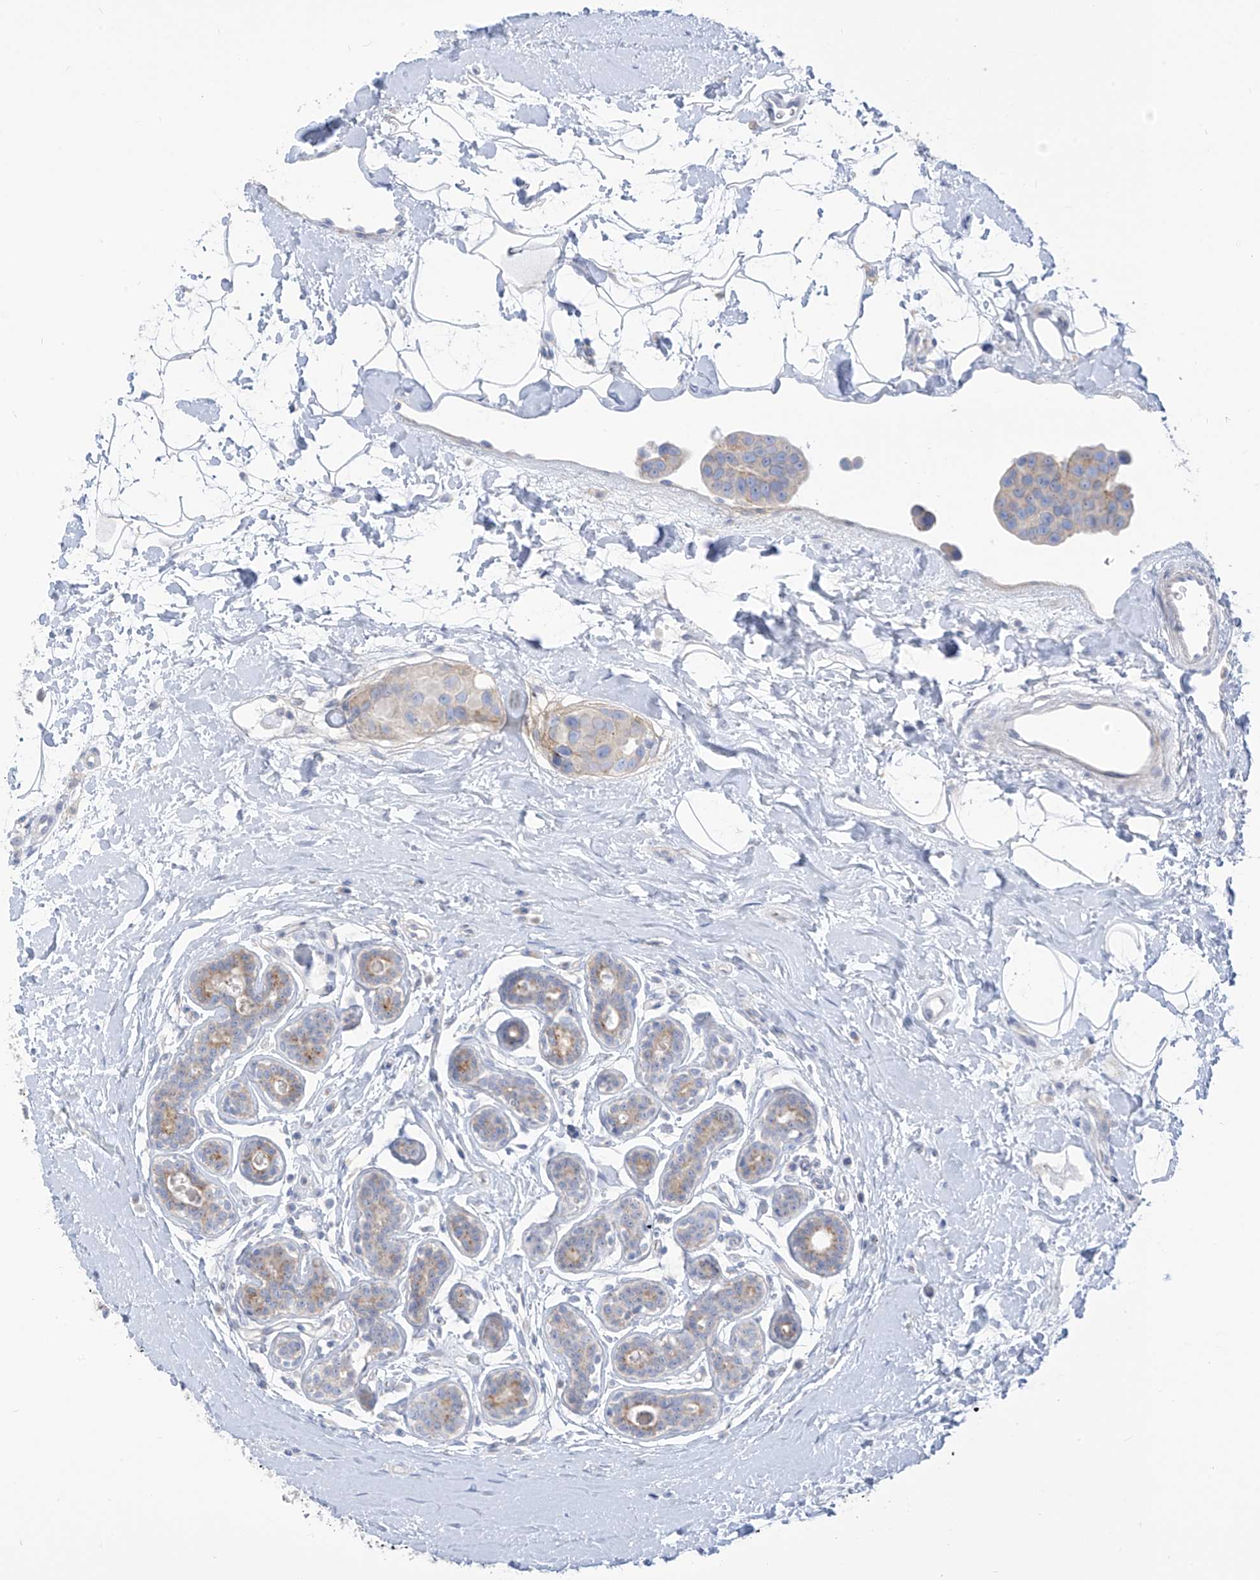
{"staining": {"intensity": "negative", "quantity": "none", "location": "none"}, "tissue": "breast cancer", "cell_type": "Tumor cells", "image_type": "cancer", "snomed": [{"axis": "morphology", "description": "Normal tissue, NOS"}, {"axis": "morphology", "description": "Duct carcinoma"}, {"axis": "topography", "description": "Breast"}], "caption": "An immunohistochemistry (IHC) micrograph of infiltrating ductal carcinoma (breast) is shown. There is no staining in tumor cells of infiltrating ductal carcinoma (breast).", "gene": "FABP2", "patient": {"sex": "female", "age": 39}}